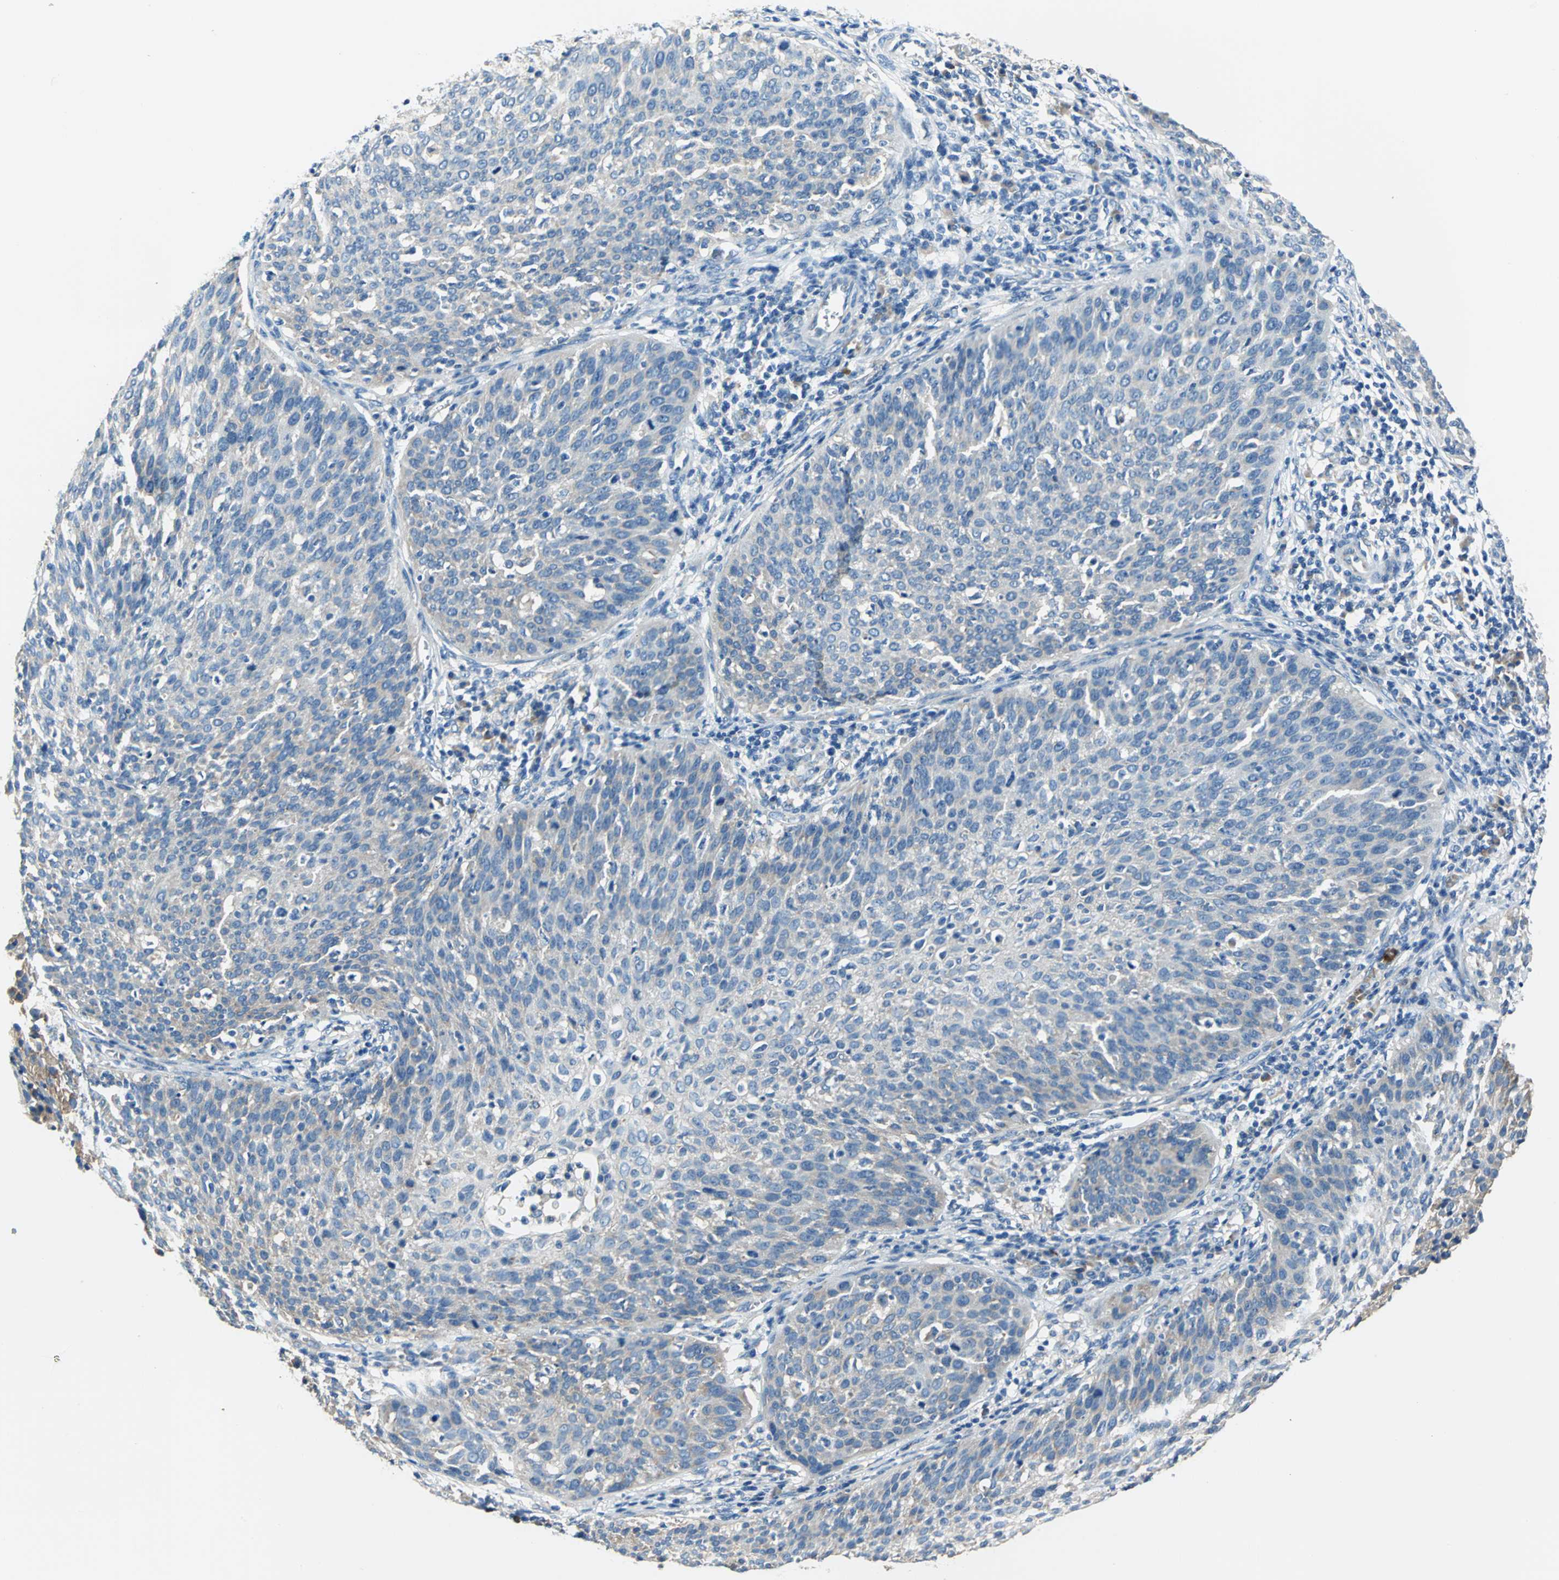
{"staining": {"intensity": "weak", "quantity": "25%-75%", "location": "cytoplasmic/membranous"}, "tissue": "cervical cancer", "cell_type": "Tumor cells", "image_type": "cancer", "snomed": [{"axis": "morphology", "description": "Squamous cell carcinoma, NOS"}, {"axis": "topography", "description": "Cervix"}], "caption": "This photomicrograph demonstrates immunohistochemistry staining of cervical cancer, with low weak cytoplasmic/membranous staining in about 25%-75% of tumor cells.", "gene": "TRIM25", "patient": {"sex": "female", "age": 38}}